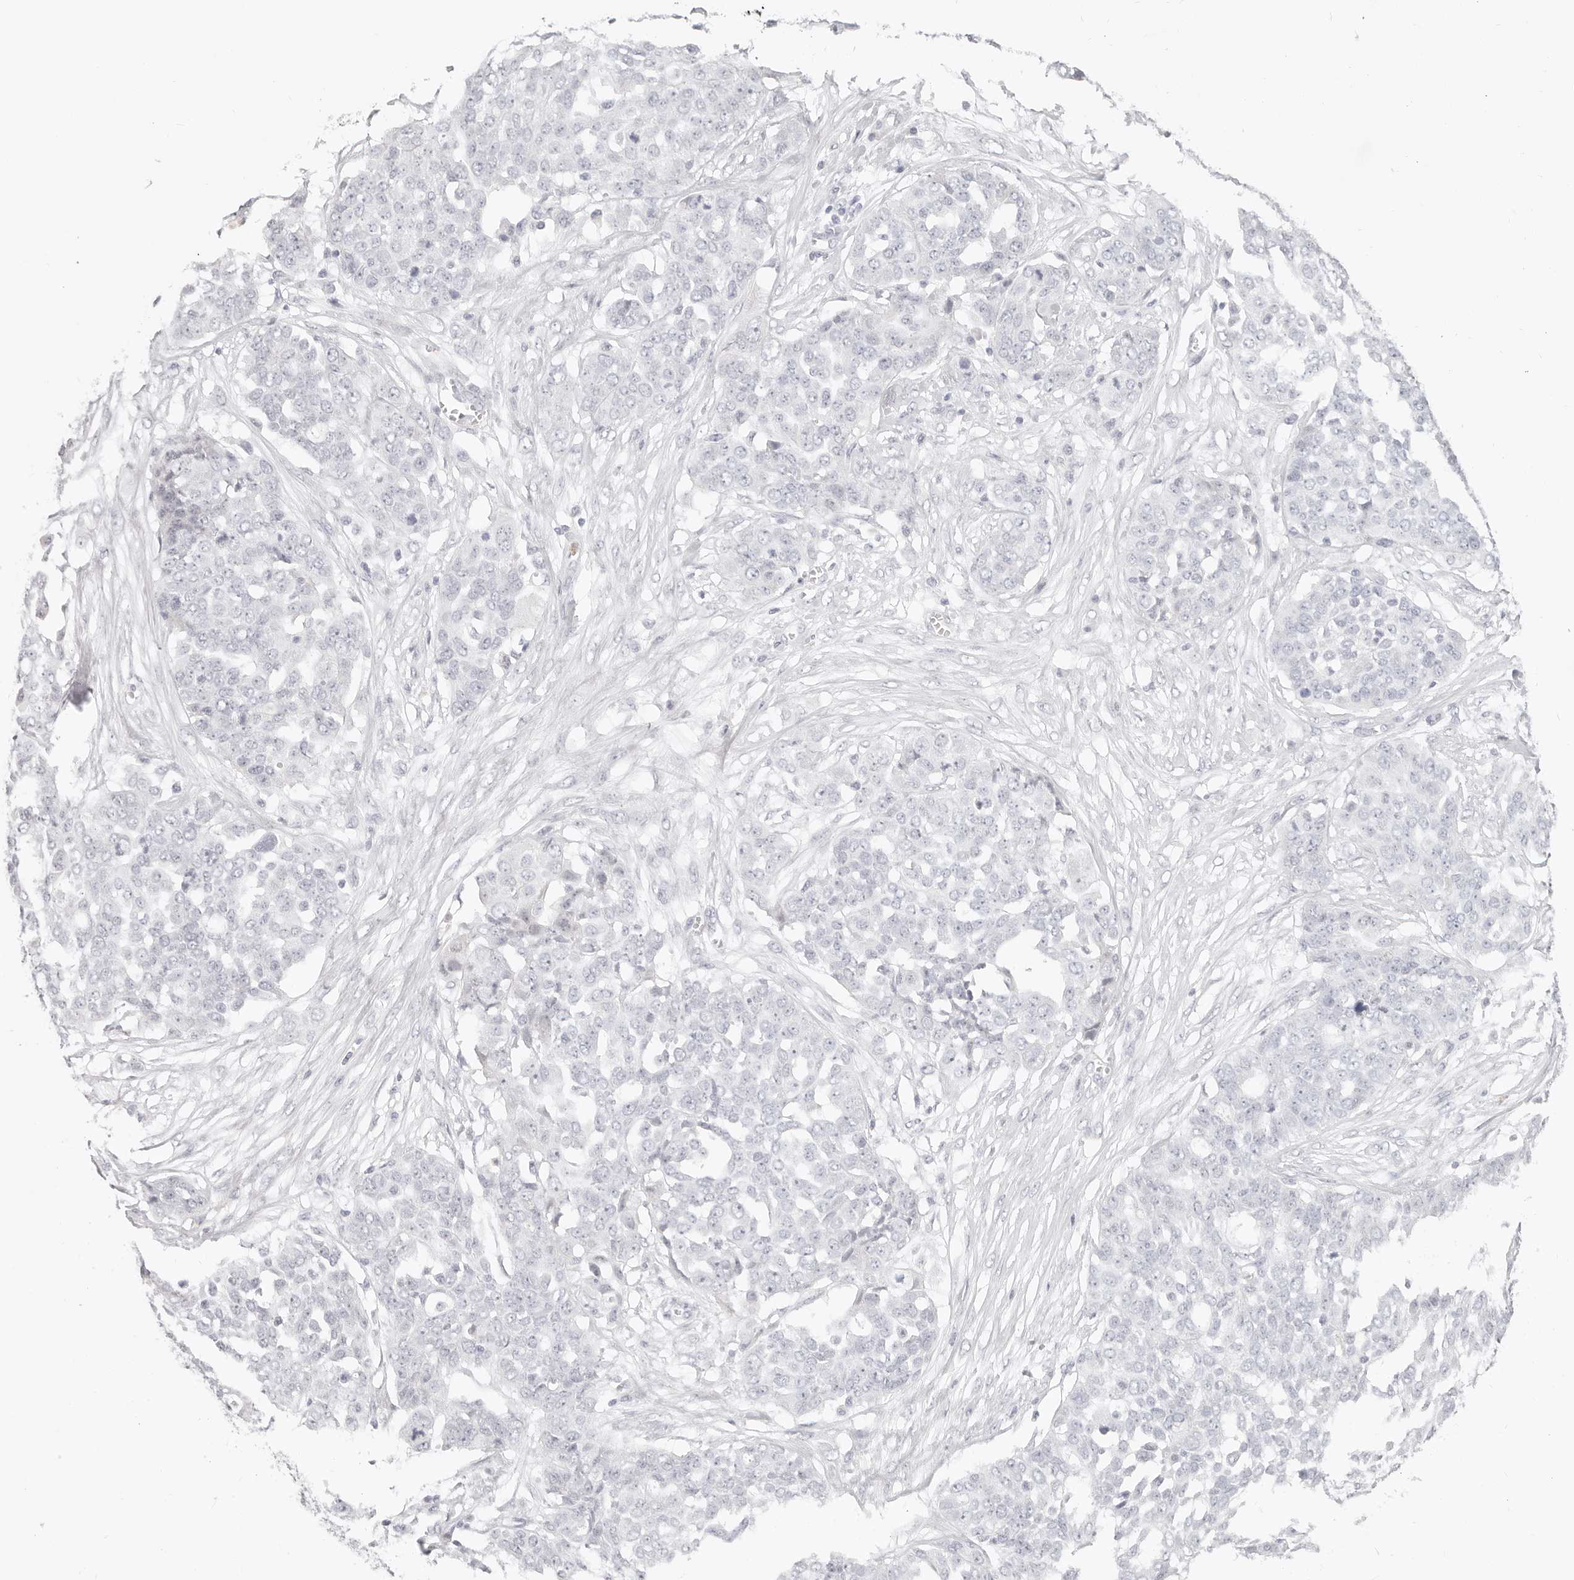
{"staining": {"intensity": "negative", "quantity": "none", "location": "none"}, "tissue": "ovarian cancer", "cell_type": "Tumor cells", "image_type": "cancer", "snomed": [{"axis": "morphology", "description": "Cystadenocarcinoma, serous, NOS"}, {"axis": "topography", "description": "Soft tissue"}, {"axis": "topography", "description": "Ovary"}], "caption": "DAB immunohistochemical staining of ovarian cancer (serous cystadenocarcinoma) shows no significant staining in tumor cells.", "gene": "ASCL1", "patient": {"sex": "female", "age": 57}}